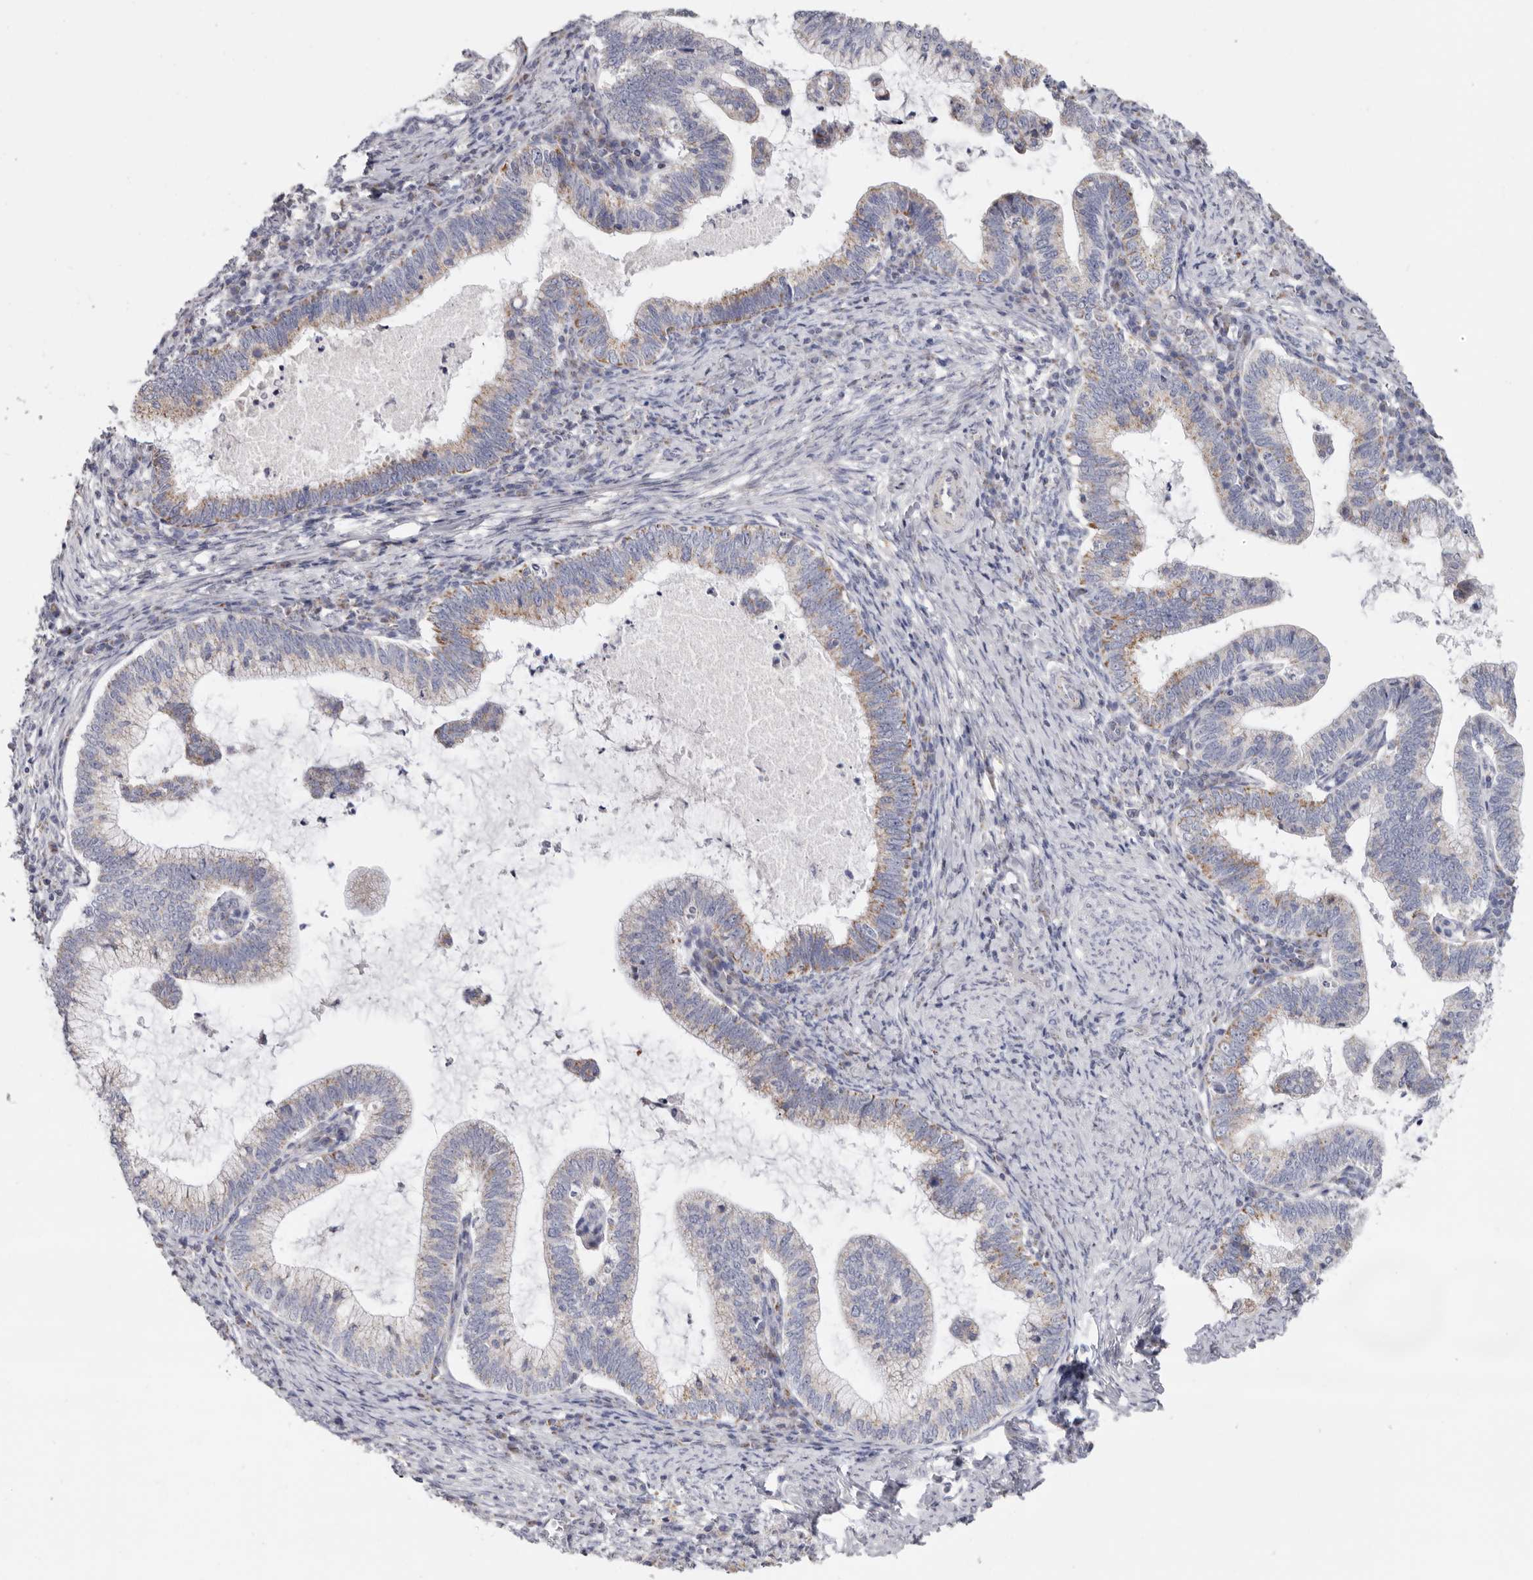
{"staining": {"intensity": "weak", "quantity": "25%-75%", "location": "cytoplasmic/membranous,nuclear"}, "tissue": "cervical cancer", "cell_type": "Tumor cells", "image_type": "cancer", "snomed": [{"axis": "morphology", "description": "Adenocarcinoma, NOS"}, {"axis": "topography", "description": "Cervix"}], "caption": "DAB immunohistochemical staining of cervical cancer (adenocarcinoma) reveals weak cytoplasmic/membranous and nuclear protein staining in about 25%-75% of tumor cells.", "gene": "RSPO2", "patient": {"sex": "female", "age": 36}}